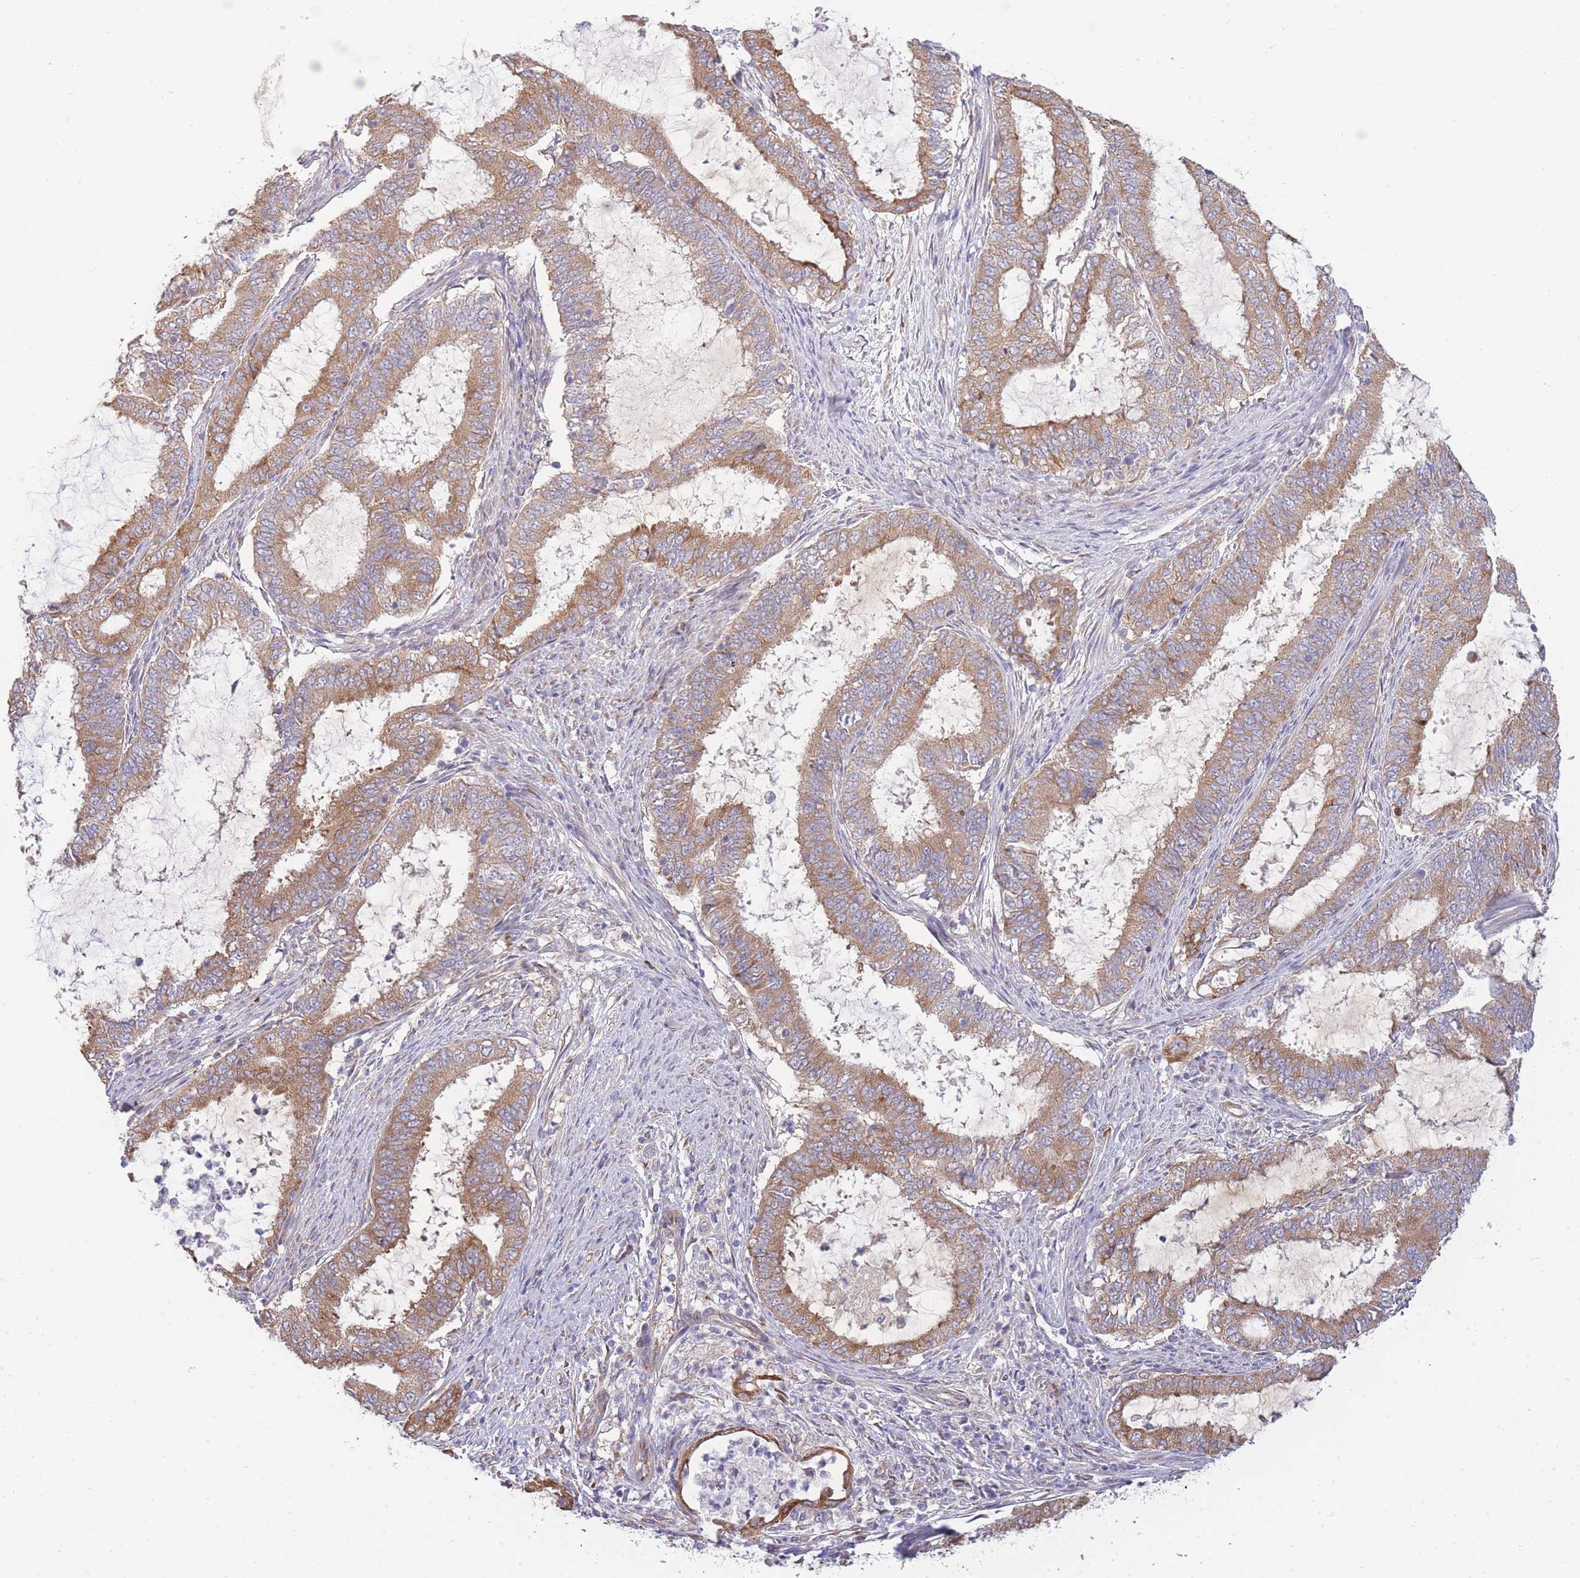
{"staining": {"intensity": "moderate", "quantity": ">75%", "location": "cytoplasmic/membranous"}, "tissue": "endometrial cancer", "cell_type": "Tumor cells", "image_type": "cancer", "snomed": [{"axis": "morphology", "description": "Adenocarcinoma, NOS"}, {"axis": "topography", "description": "Endometrium"}], "caption": "Immunohistochemistry (IHC) photomicrograph of neoplastic tissue: endometrial adenocarcinoma stained using IHC demonstrates medium levels of moderate protein expression localized specifically in the cytoplasmic/membranous of tumor cells, appearing as a cytoplasmic/membranous brown color.", "gene": "BEX1", "patient": {"sex": "female", "age": 51}}